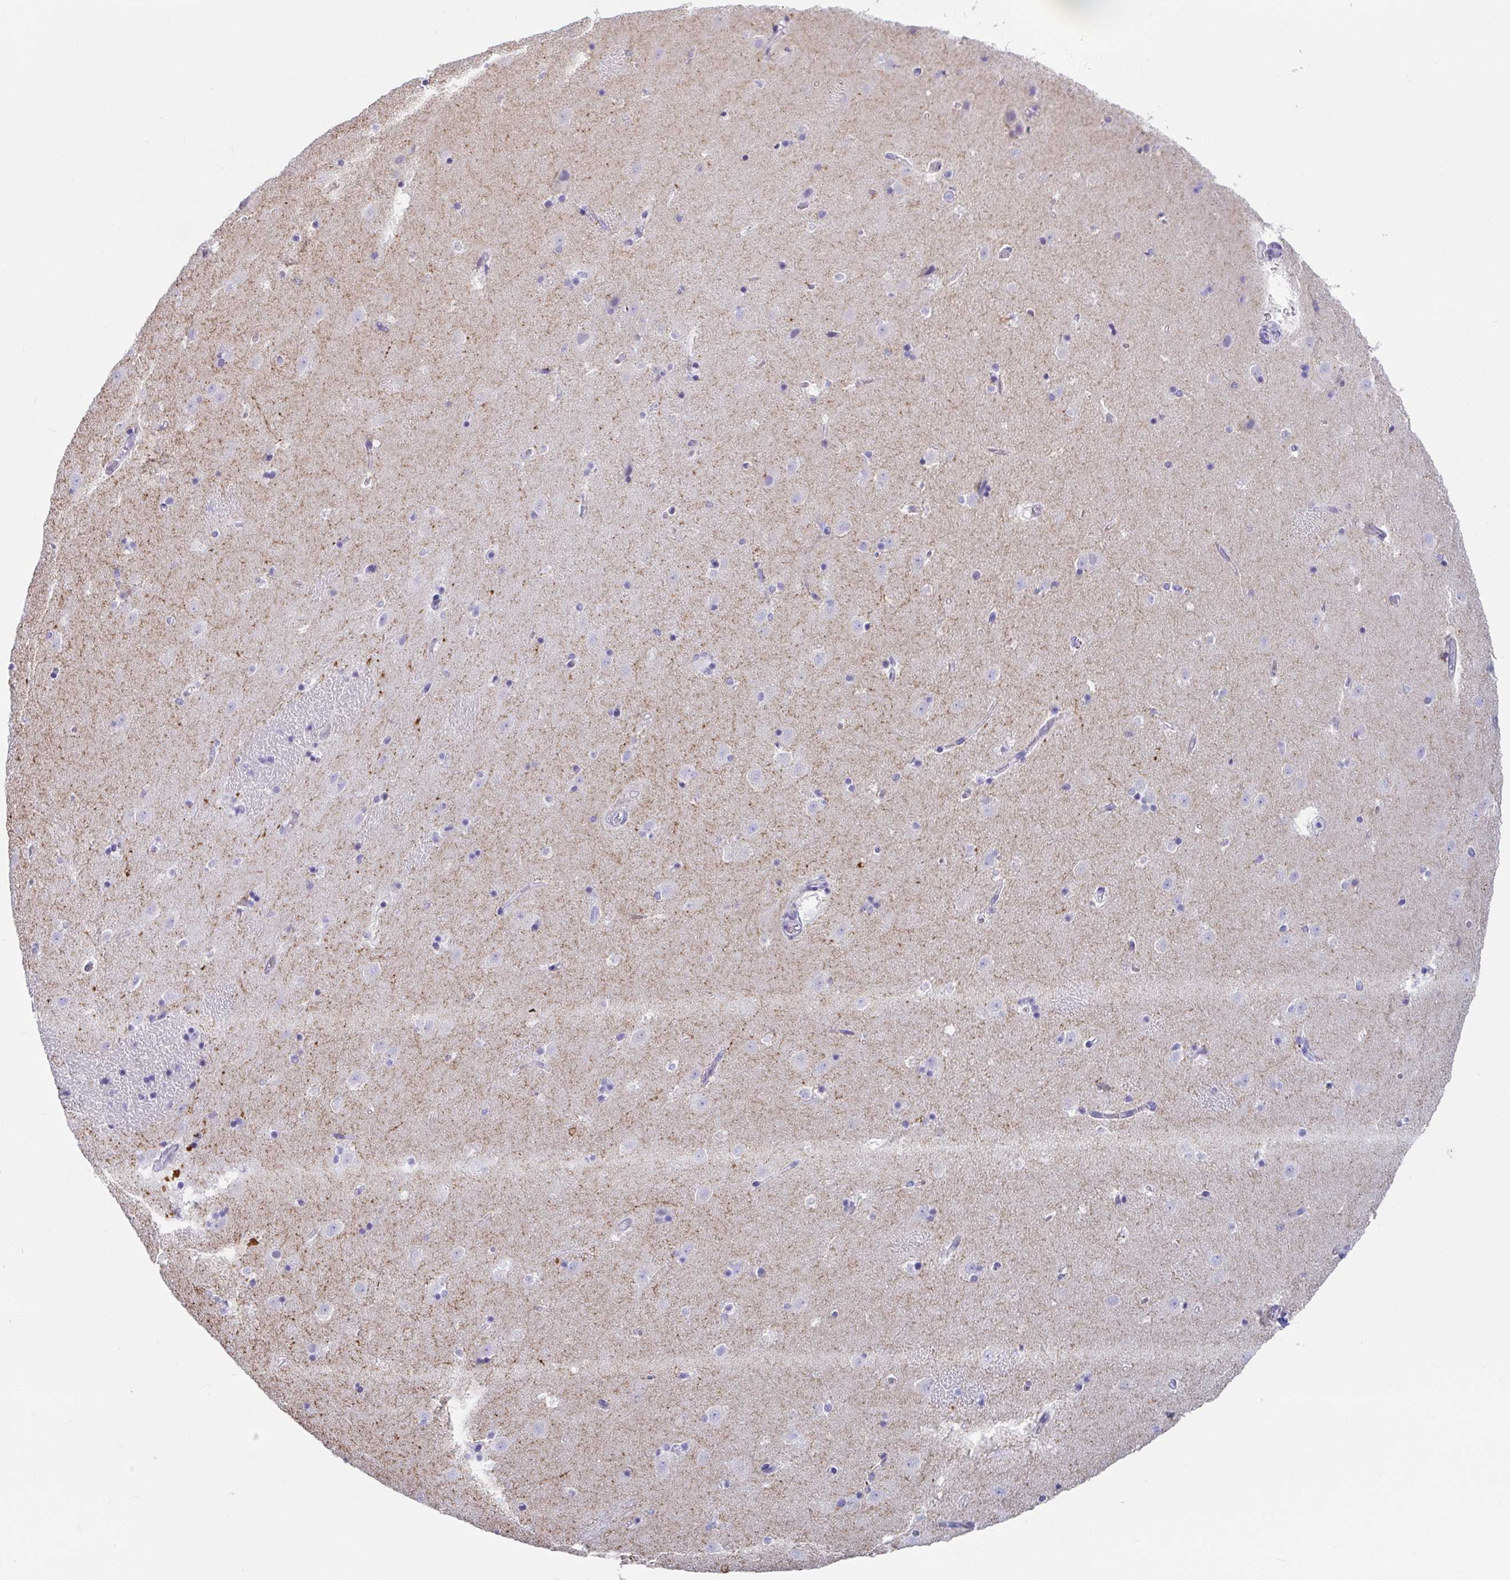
{"staining": {"intensity": "negative", "quantity": "none", "location": "none"}, "tissue": "caudate", "cell_type": "Glial cells", "image_type": "normal", "snomed": [{"axis": "morphology", "description": "Normal tissue, NOS"}, {"axis": "topography", "description": "Lateral ventricle wall"}], "caption": "A micrograph of caudate stained for a protein reveals no brown staining in glial cells.", "gene": "PLA2G1B", "patient": {"sex": "male", "age": 37}}